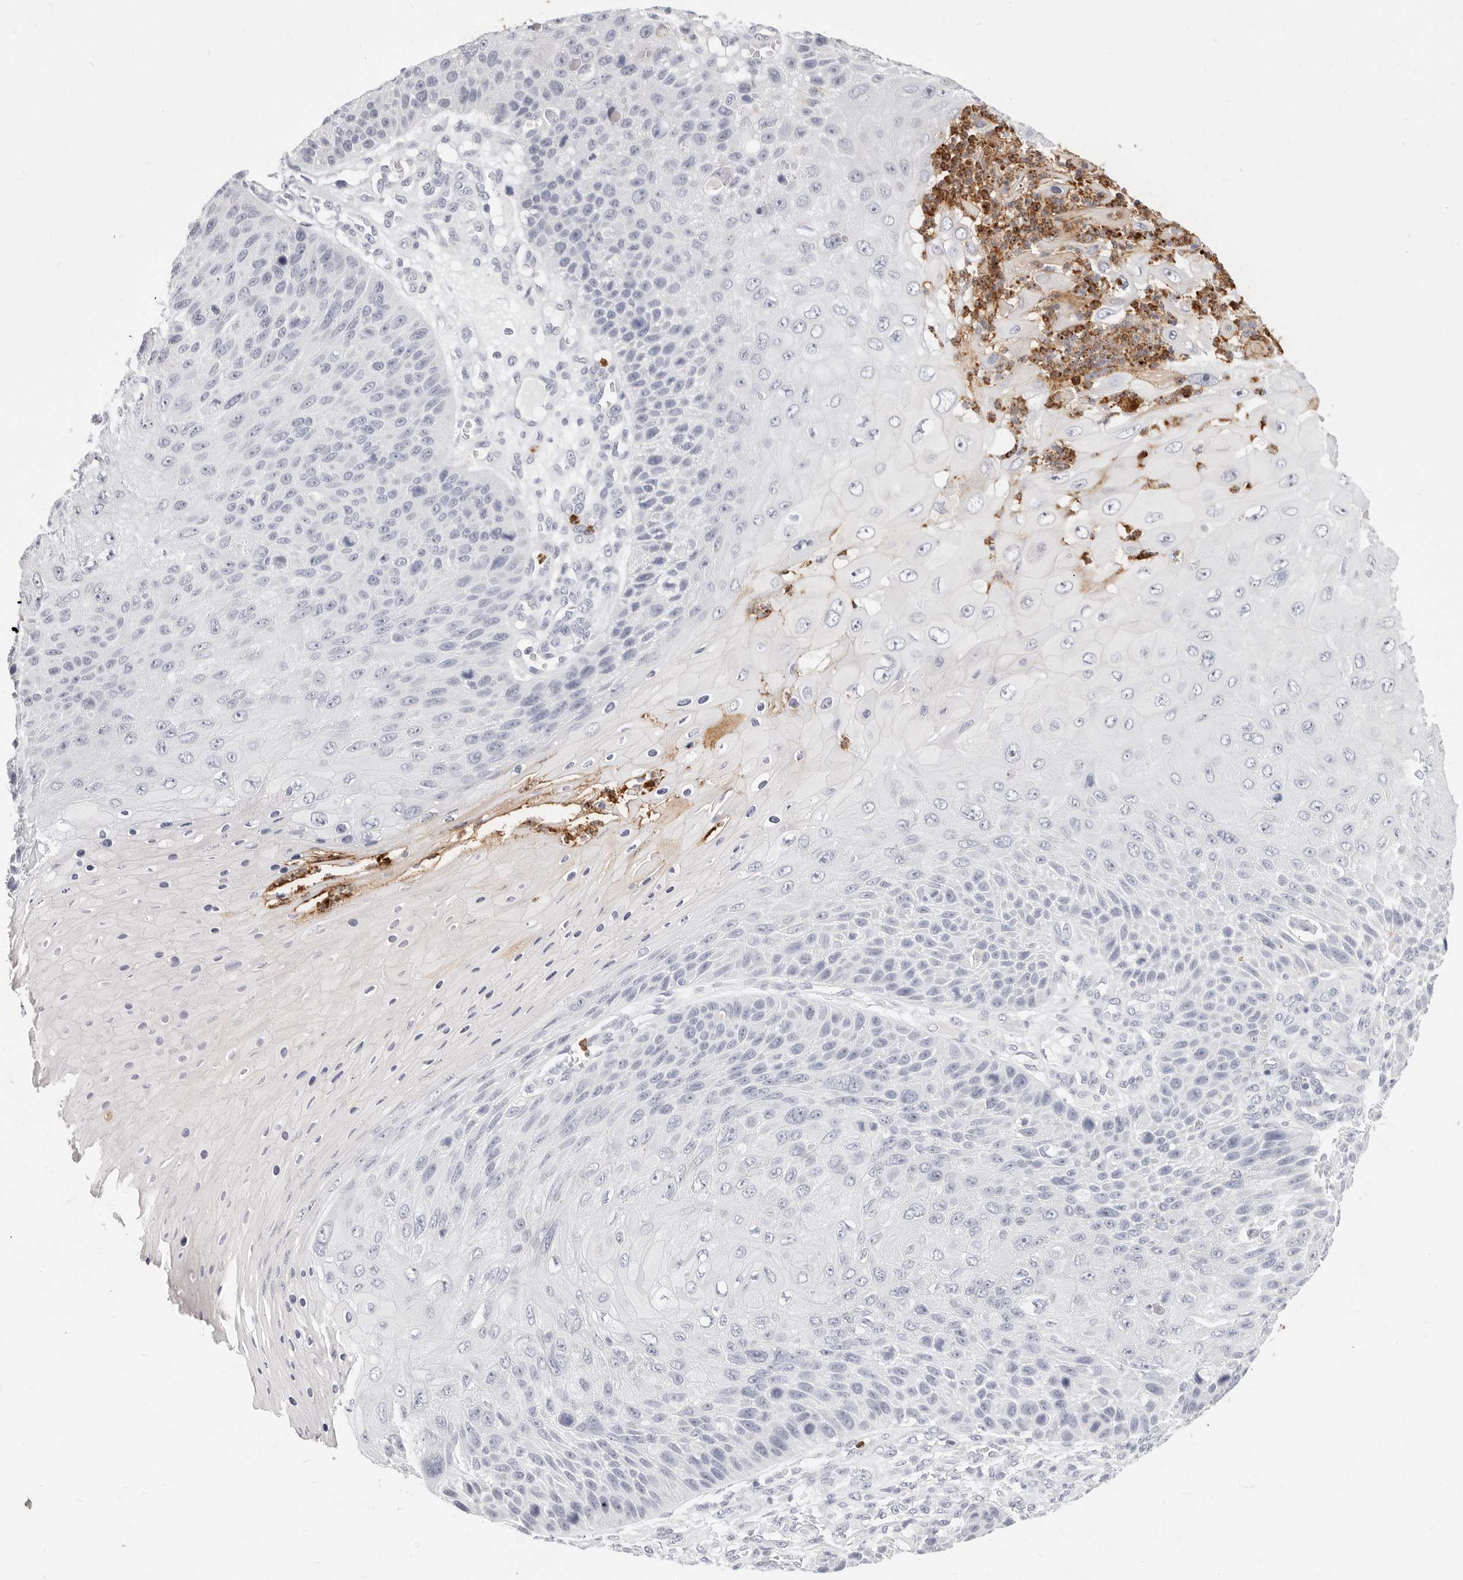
{"staining": {"intensity": "negative", "quantity": "none", "location": "none"}, "tissue": "skin cancer", "cell_type": "Tumor cells", "image_type": "cancer", "snomed": [{"axis": "morphology", "description": "Squamous cell carcinoma, NOS"}, {"axis": "topography", "description": "Skin"}], "caption": "Protein analysis of squamous cell carcinoma (skin) demonstrates no significant positivity in tumor cells. Brightfield microscopy of IHC stained with DAB (3,3'-diaminobenzidine) (brown) and hematoxylin (blue), captured at high magnification.", "gene": "CAMP", "patient": {"sex": "female", "age": 88}}